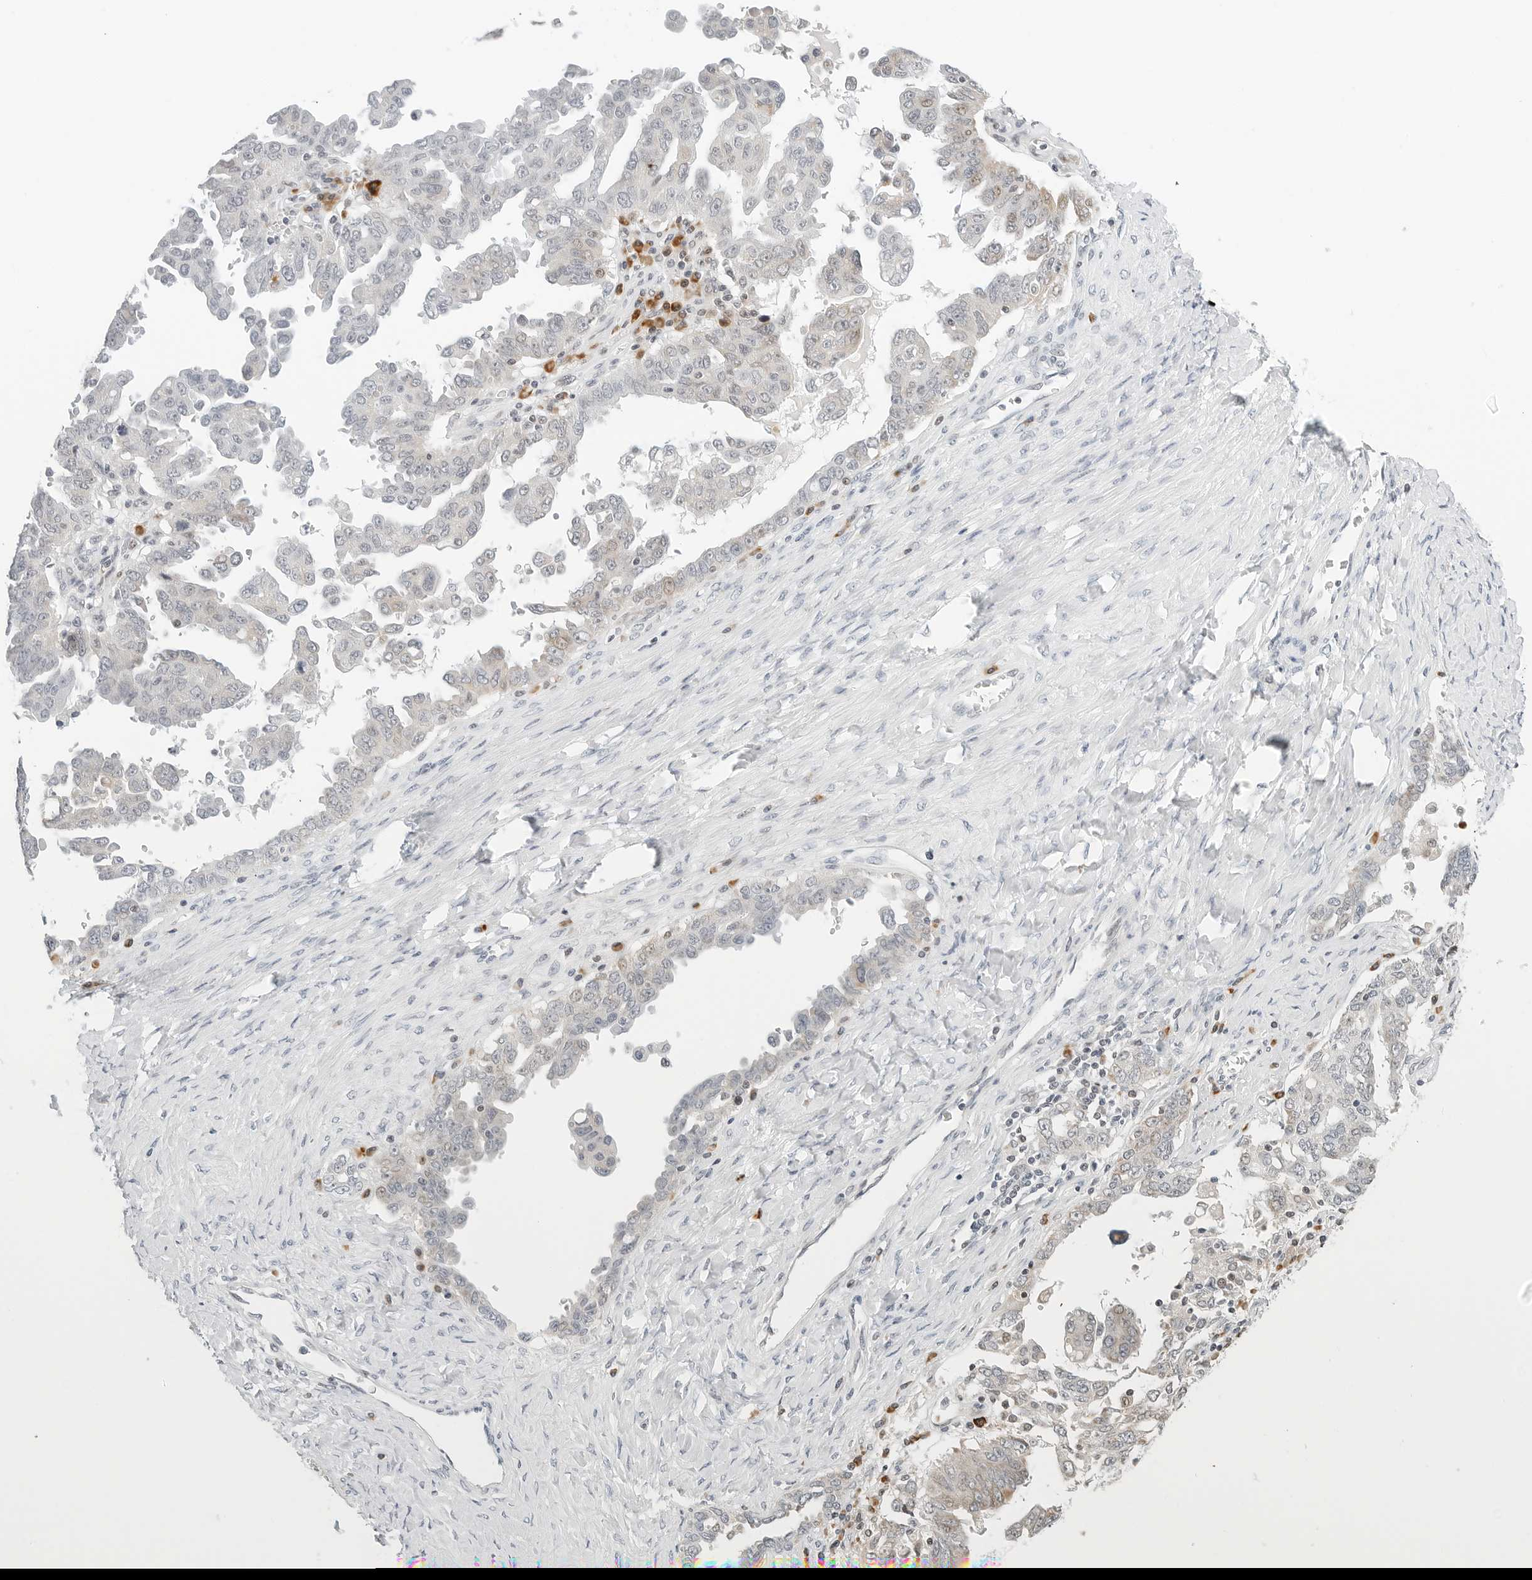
{"staining": {"intensity": "negative", "quantity": "none", "location": "none"}, "tissue": "ovarian cancer", "cell_type": "Tumor cells", "image_type": "cancer", "snomed": [{"axis": "morphology", "description": "Carcinoma, endometroid"}, {"axis": "topography", "description": "Ovary"}], "caption": "A photomicrograph of ovarian cancer stained for a protein demonstrates no brown staining in tumor cells. (Immunohistochemistry, brightfield microscopy, high magnification).", "gene": "PARP10", "patient": {"sex": "female", "age": 62}}